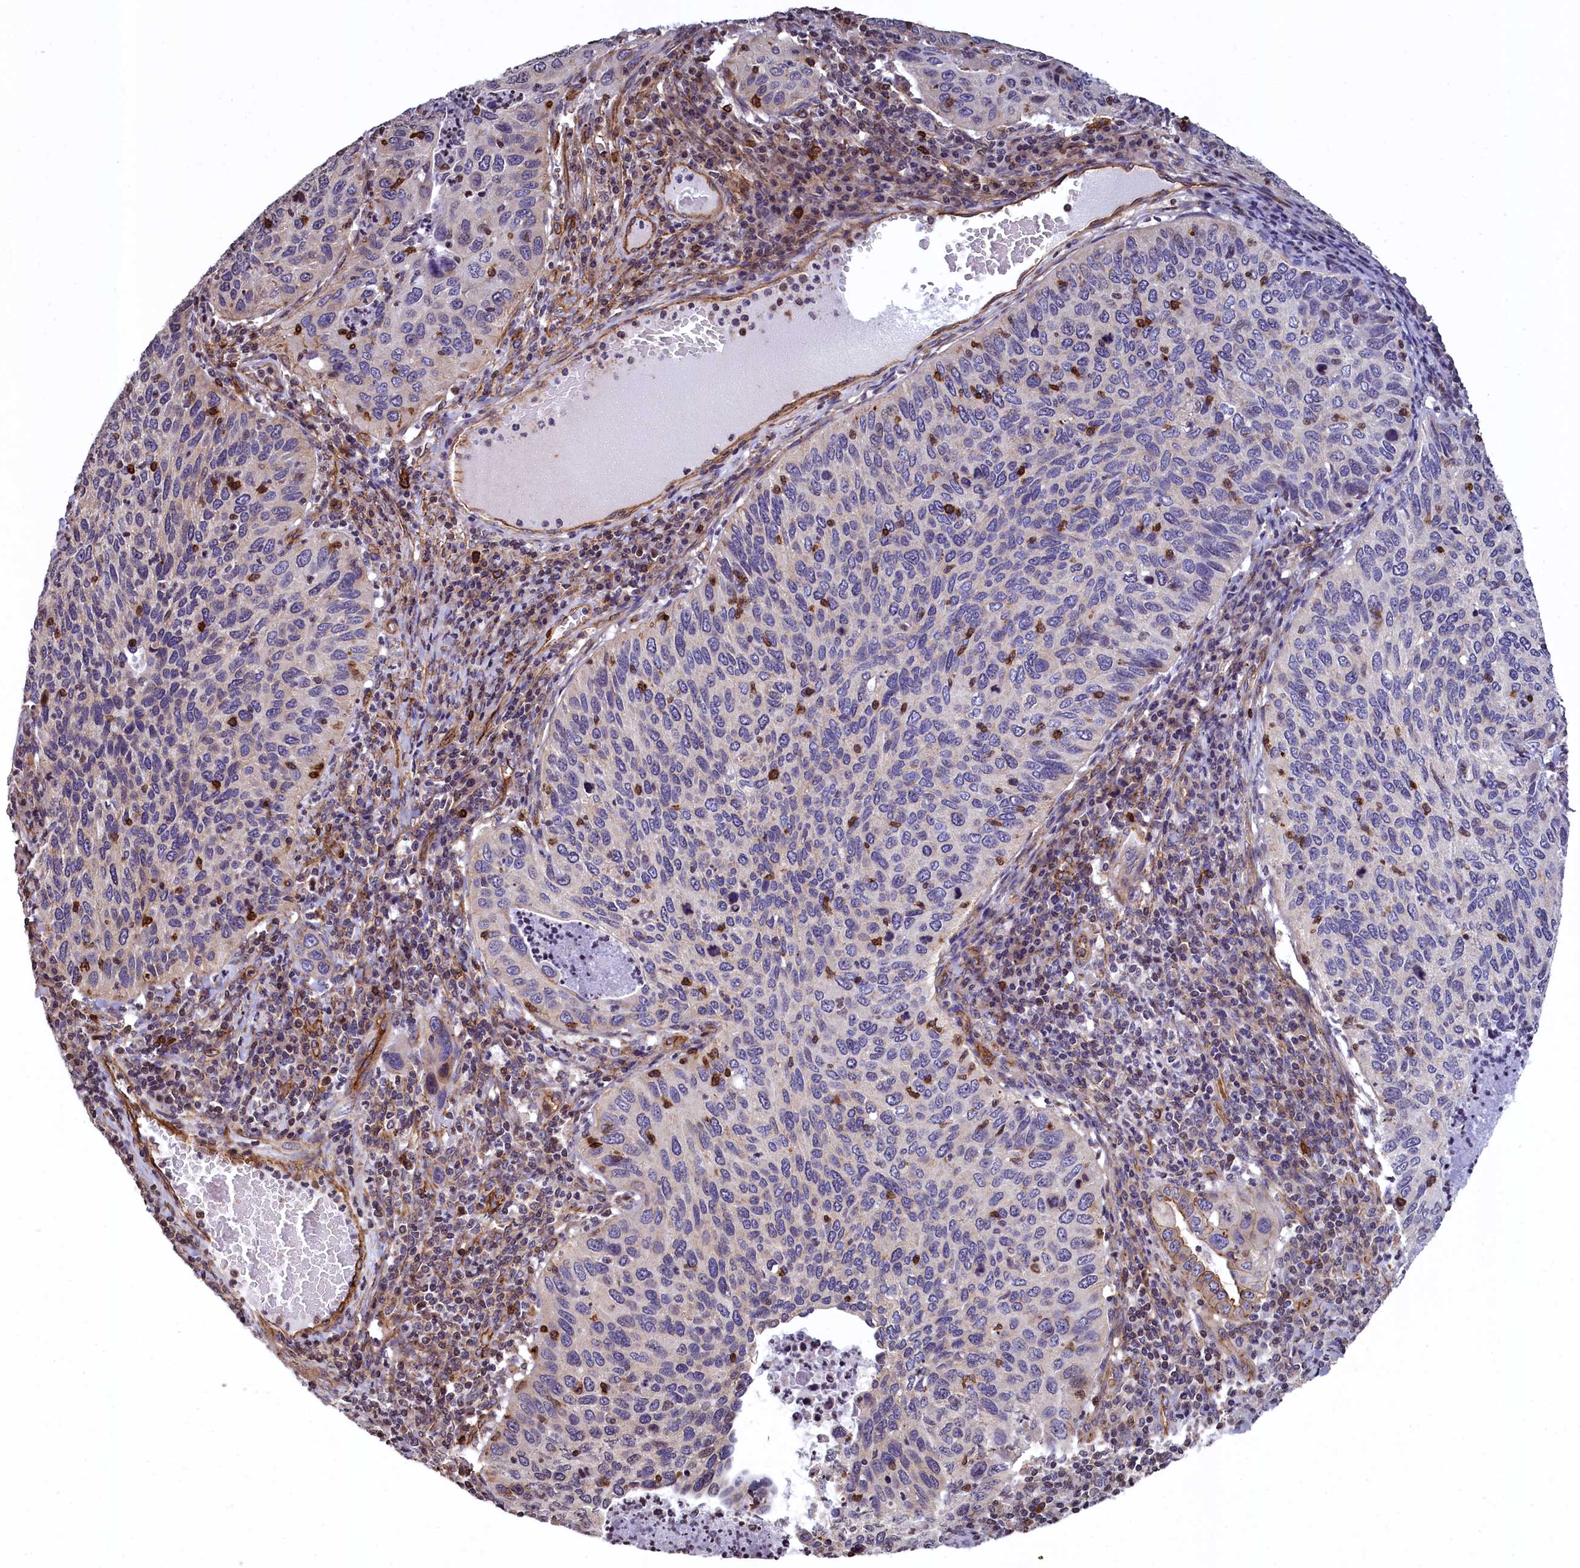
{"staining": {"intensity": "negative", "quantity": "none", "location": "none"}, "tissue": "cervical cancer", "cell_type": "Tumor cells", "image_type": "cancer", "snomed": [{"axis": "morphology", "description": "Squamous cell carcinoma, NOS"}, {"axis": "topography", "description": "Cervix"}], "caption": "Immunohistochemistry micrograph of neoplastic tissue: cervical squamous cell carcinoma stained with DAB exhibits no significant protein positivity in tumor cells.", "gene": "ZNF2", "patient": {"sex": "female", "age": 38}}